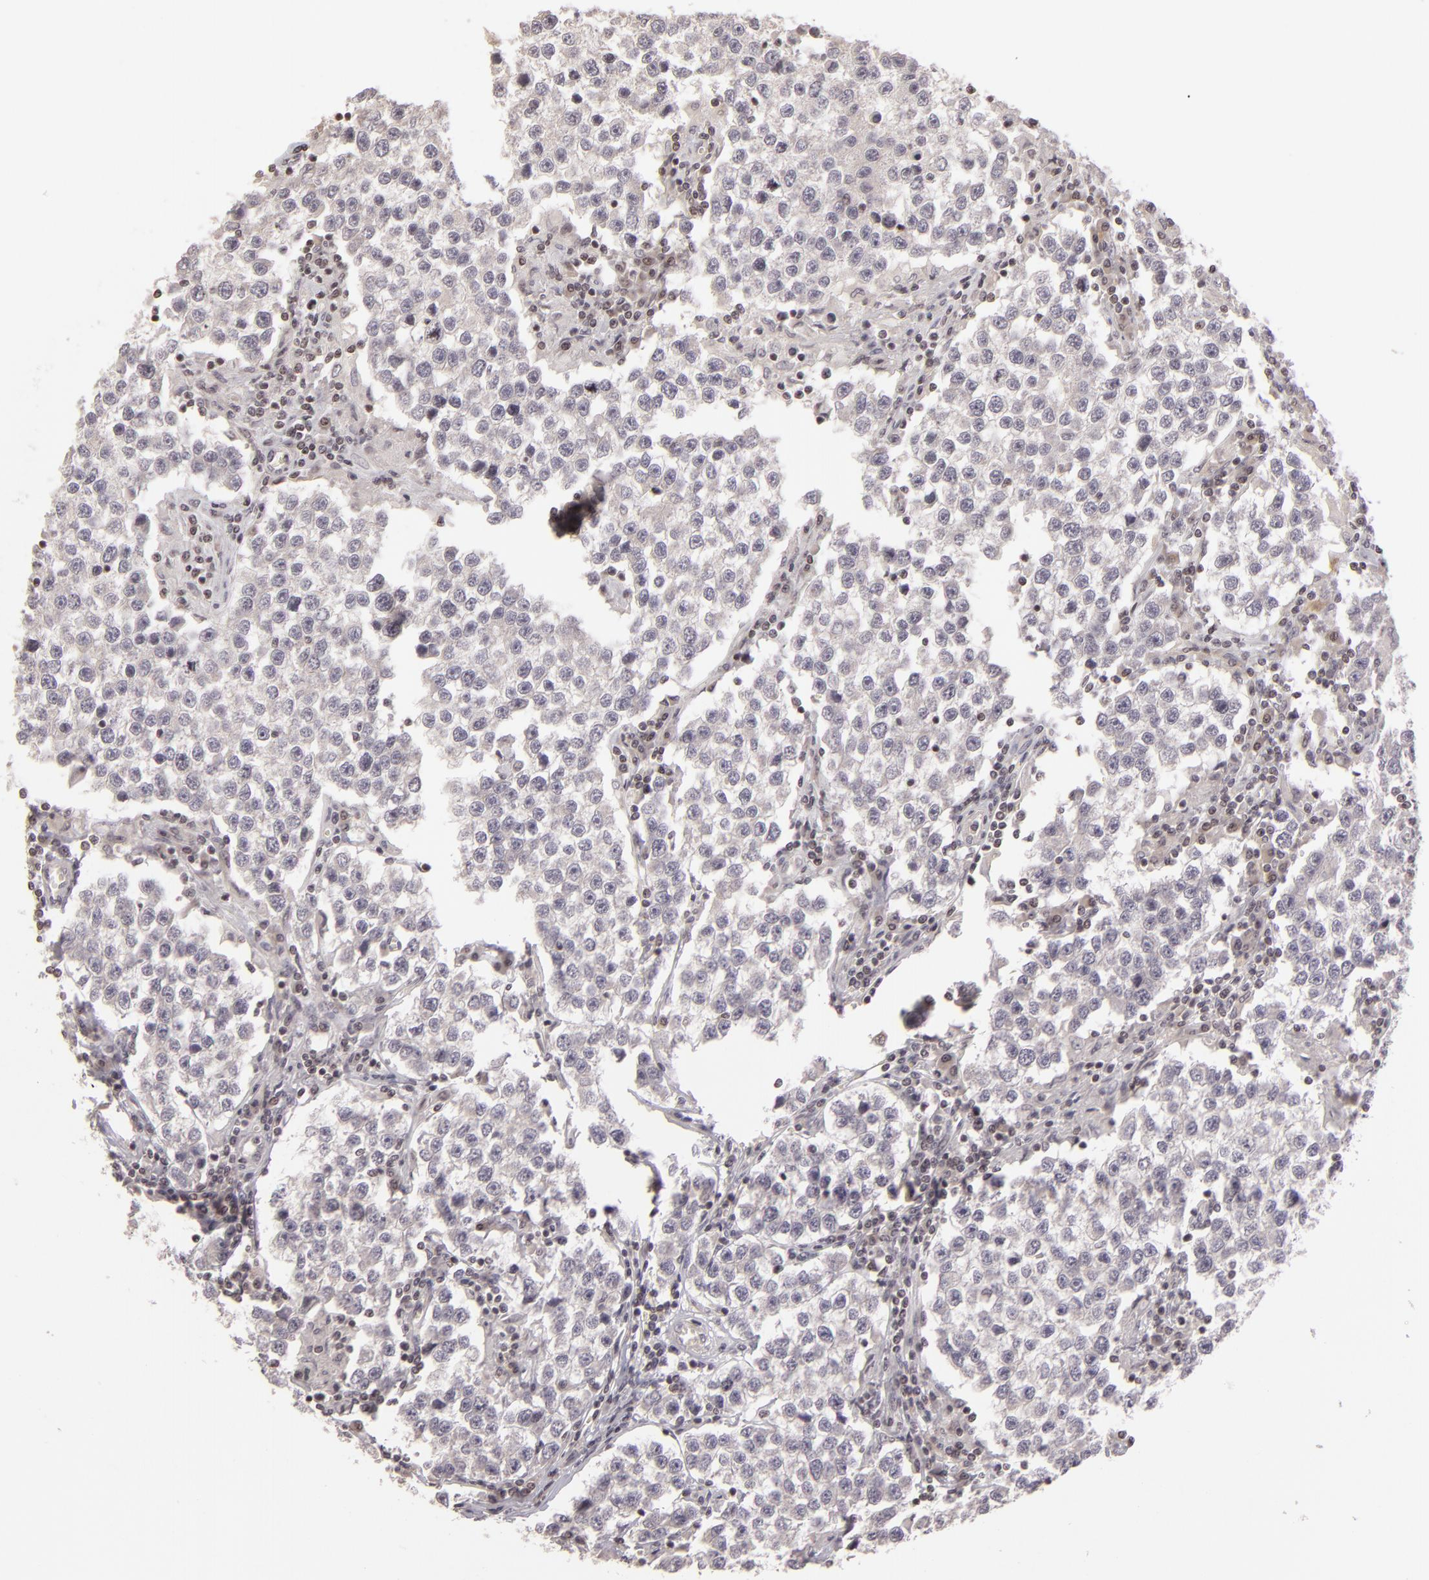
{"staining": {"intensity": "negative", "quantity": "none", "location": "none"}, "tissue": "testis cancer", "cell_type": "Tumor cells", "image_type": "cancer", "snomed": [{"axis": "morphology", "description": "Seminoma, NOS"}, {"axis": "topography", "description": "Testis"}], "caption": "The micrograph shows no significant positivity in tumor cells of testis seminoma.", "gene": "AKAP6", "patient": {"sex": "male", "age": 36}}